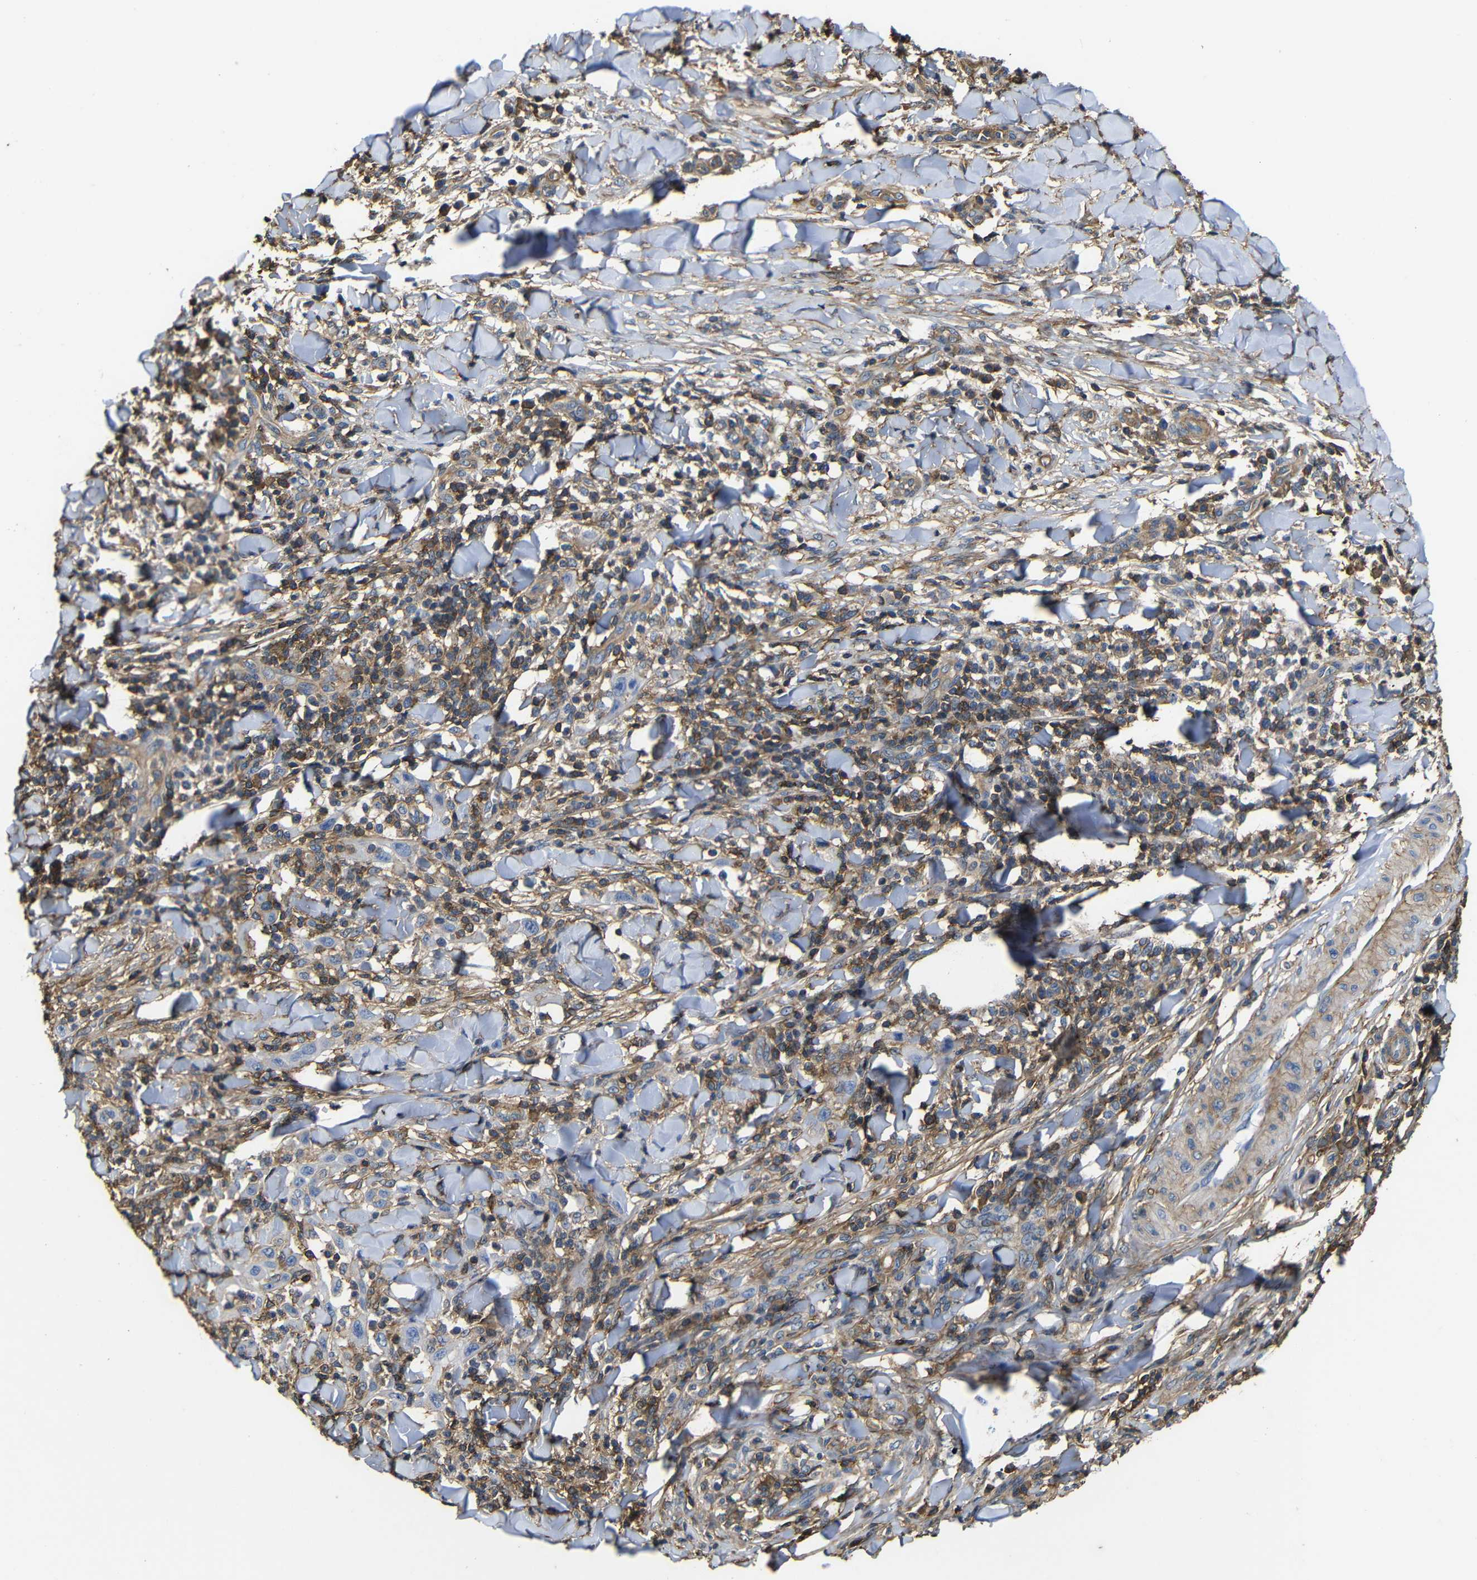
{"staining": {"intensity": "negative", "quantity": "none", "location": "none"}, "tissue": "skin cancer", "cell_type": "Tumor cells", "image_type": "cancer", "snomed": [{"axis": "morphology", "description": "Squamous cell carcinoma, NOS"}, {"axis": "topography", "description": "Skin"}], "caption": "IHC image of neoplastic tissue: human skin squamous cell carcinoma stained with DAB (3,3'-diaminobenzidine) shows no significant protein staining in tumor cells.", "gene": "PI4KA", "patient": {"sex": "male", "age": 24}}